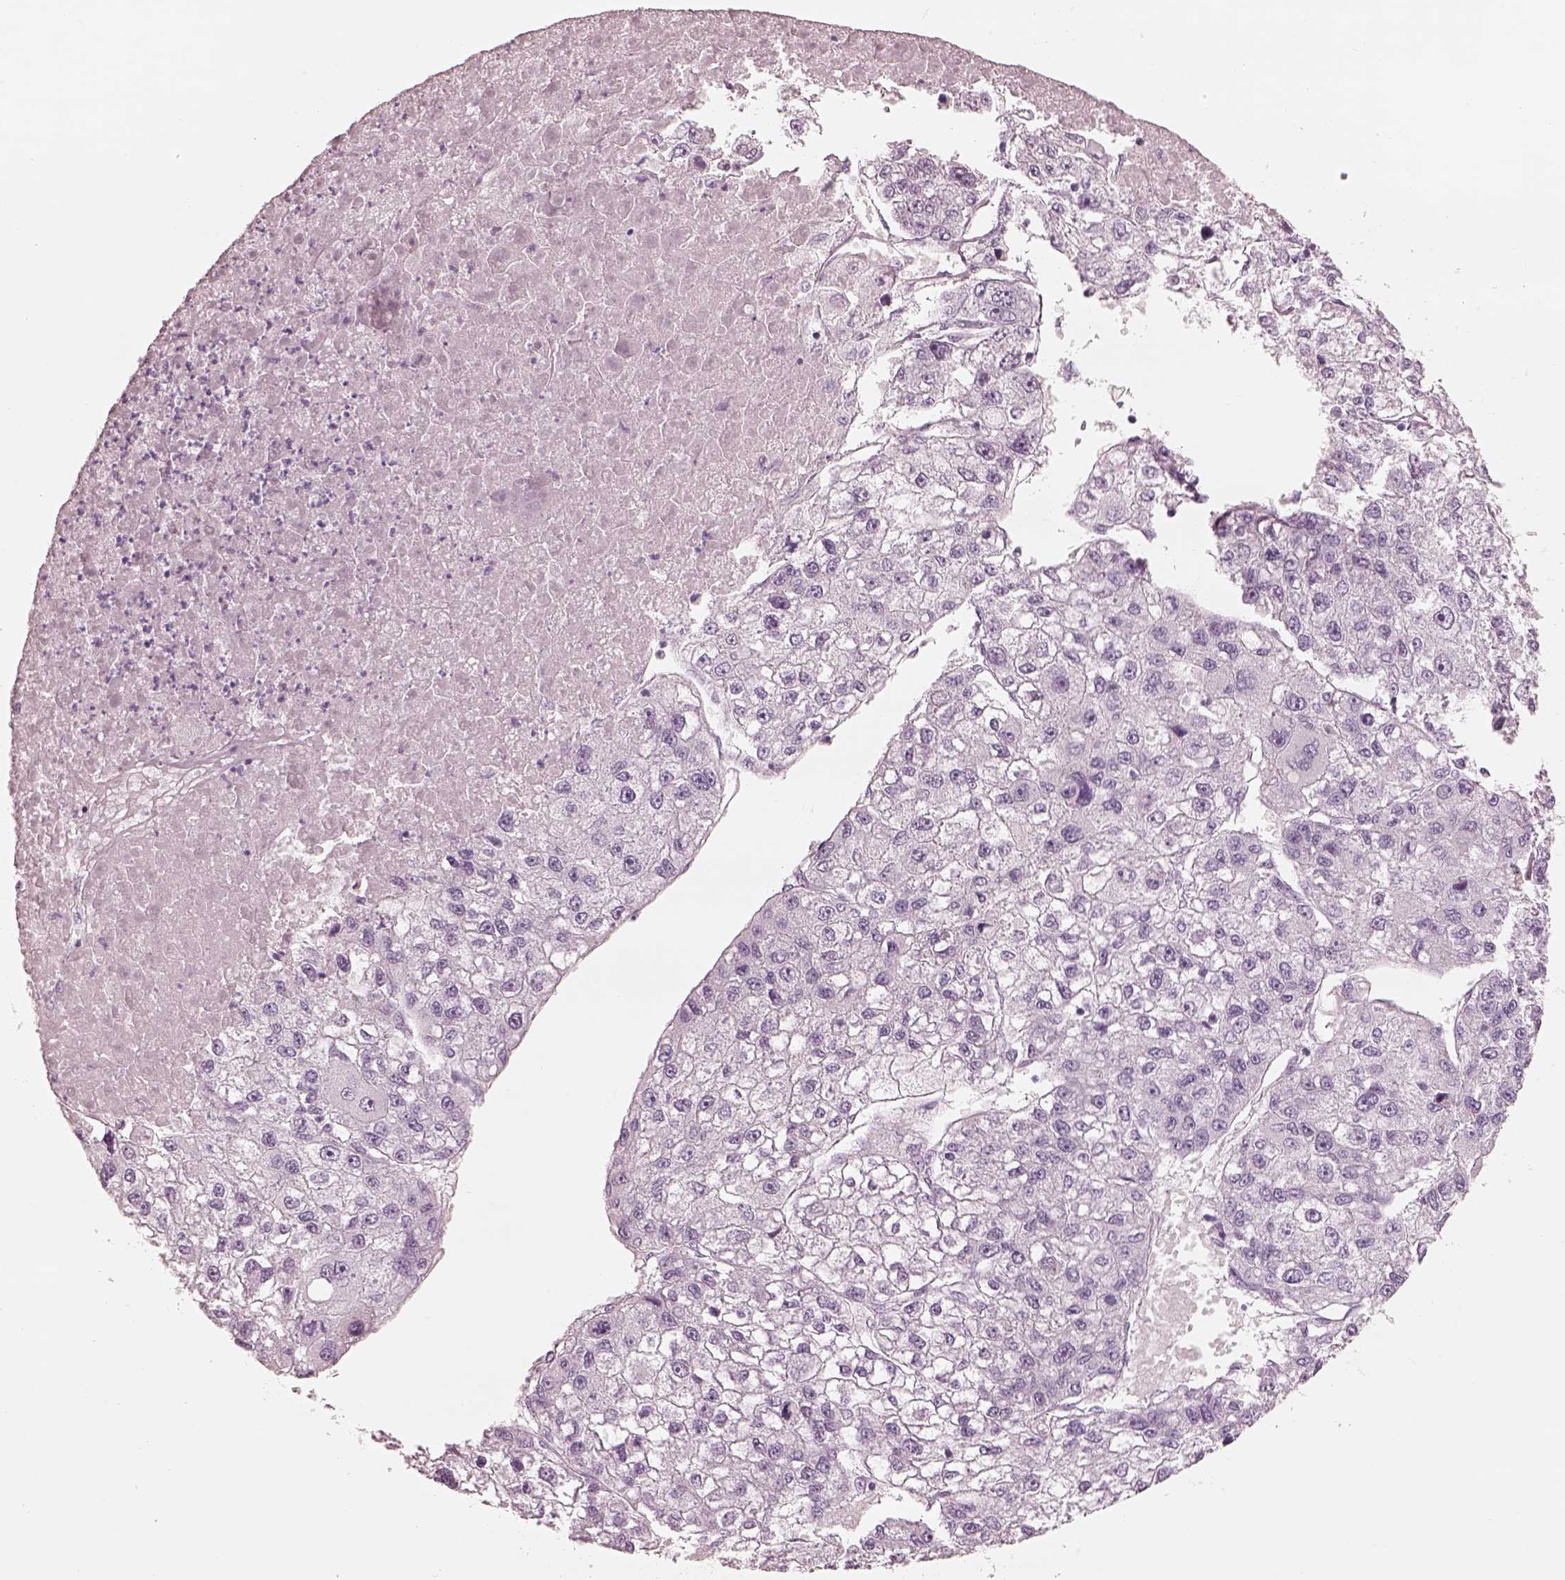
{"staining": {"intensity": "negative", "quantity": "none", "location": "none"}, "tissue": "liver cancer", "cell_type": "Tumor cells", "image_type": "cancer", "snomed": [{"axis": "morphology", "description": "Carcinoma, Hepatocellular, NOS"}, {"axis": "topography", "description": "Liver"}], "caption": "The immunohistochemistry (IHC) image has no significant positivity in tumor cells of hepatocellular carcinoma (liver) tissue. The staining is performed using DAB (3,3'-diaminobenzidine) brown chromogen with nuclei counter-stained in using hematoxylin.", "gene": "FABP9", "patient": {"sex": "male", "age": 56}}